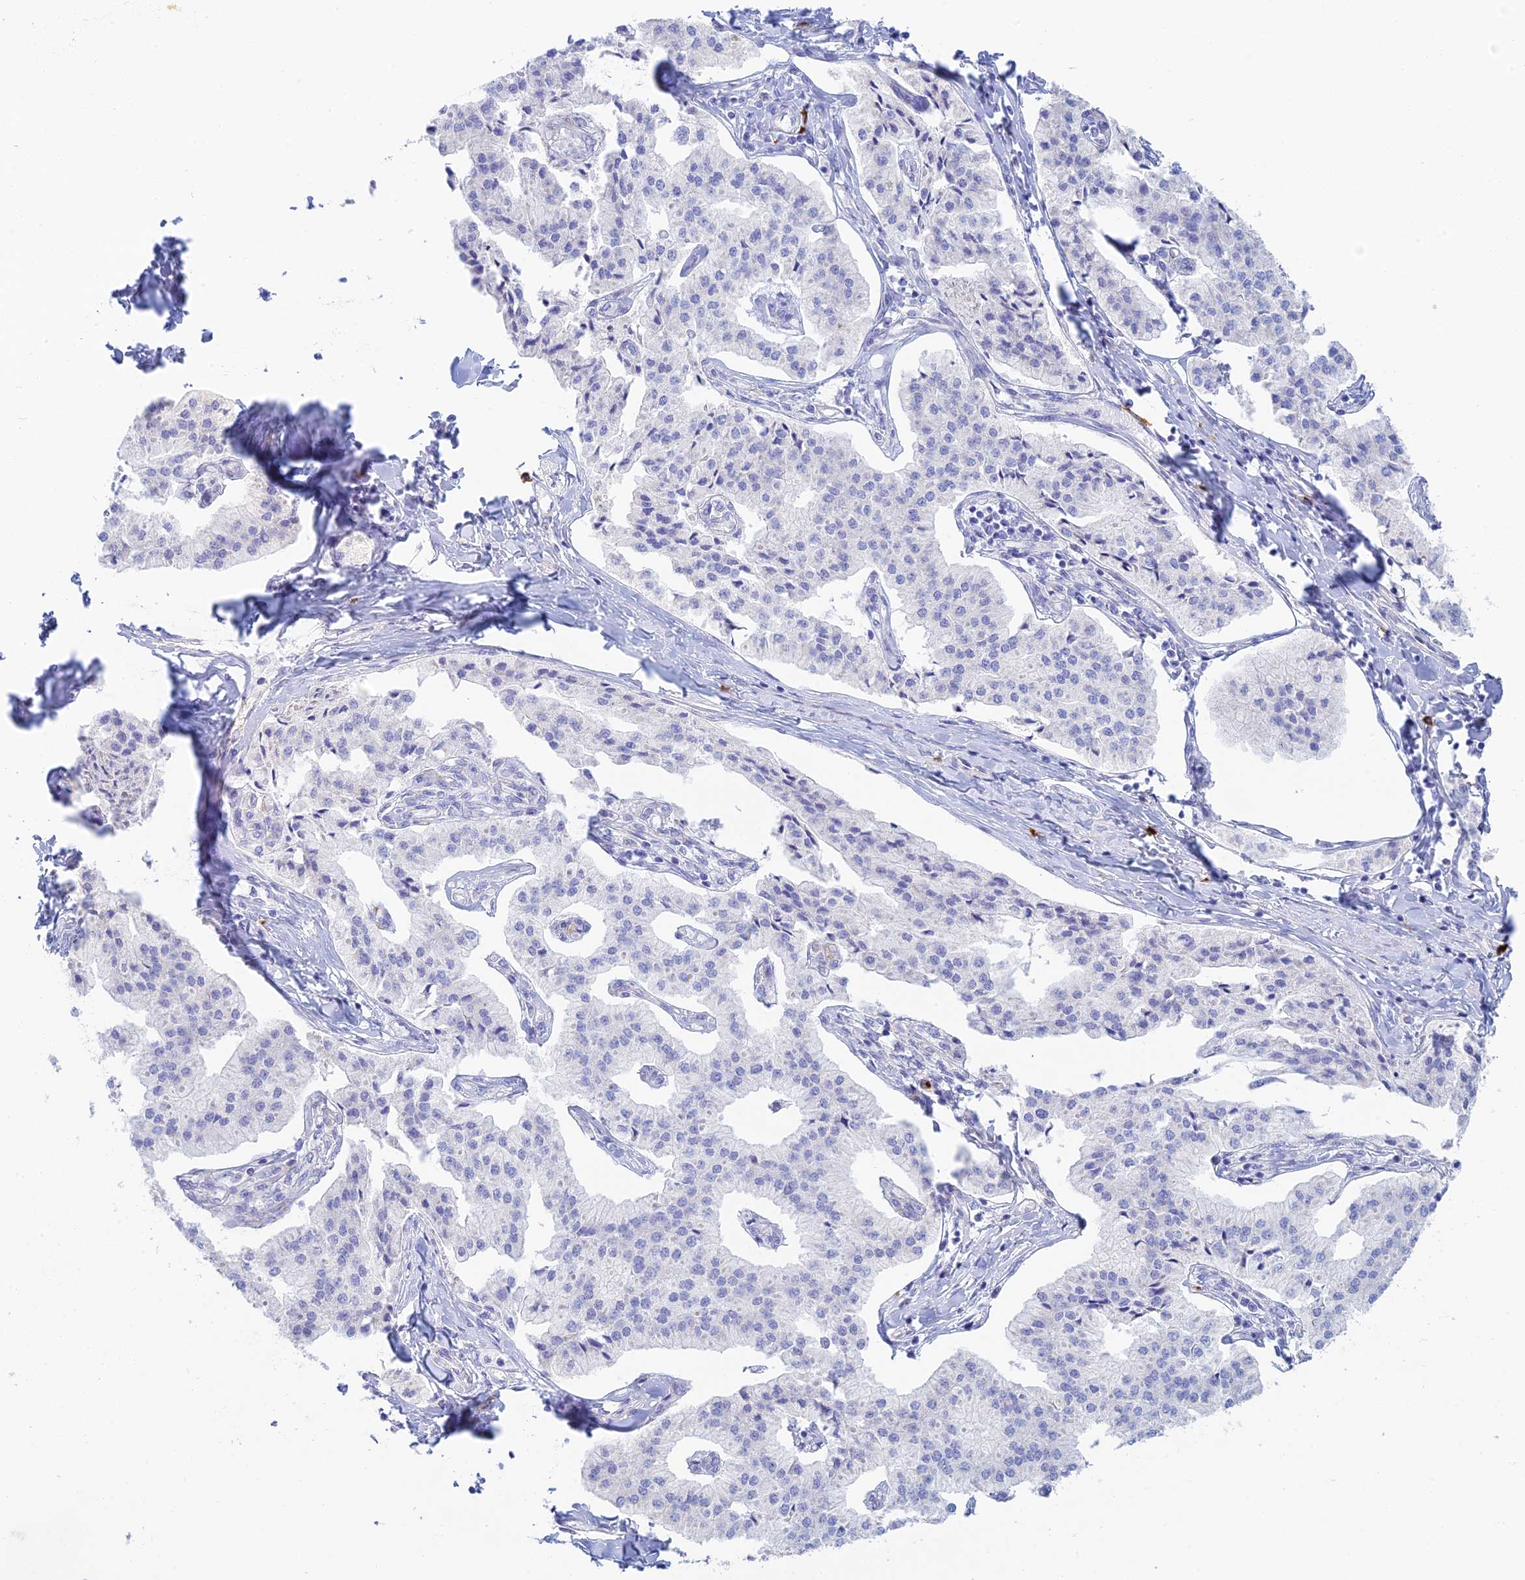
{"staining": {"intensity": "negative", "quantity": "none", "location": "none"}, "tissue": "pancreatic cancer", "cell_type": "Tumor cells", "image_type": "cancer", "snomed": [{"axis": "morphology", "description": "Adenocarcinoma, NOS"}, {"axis": "topography", "description": "Pancreas"}], "caption": "Immunohistochemistry (IHC) histopathology image of pancreatic cancer stained for a protein (brown), which demonstrates no expression in tumor cells.", "gene": "CEP152", "patient": {"sex": "female", "age": 50}}